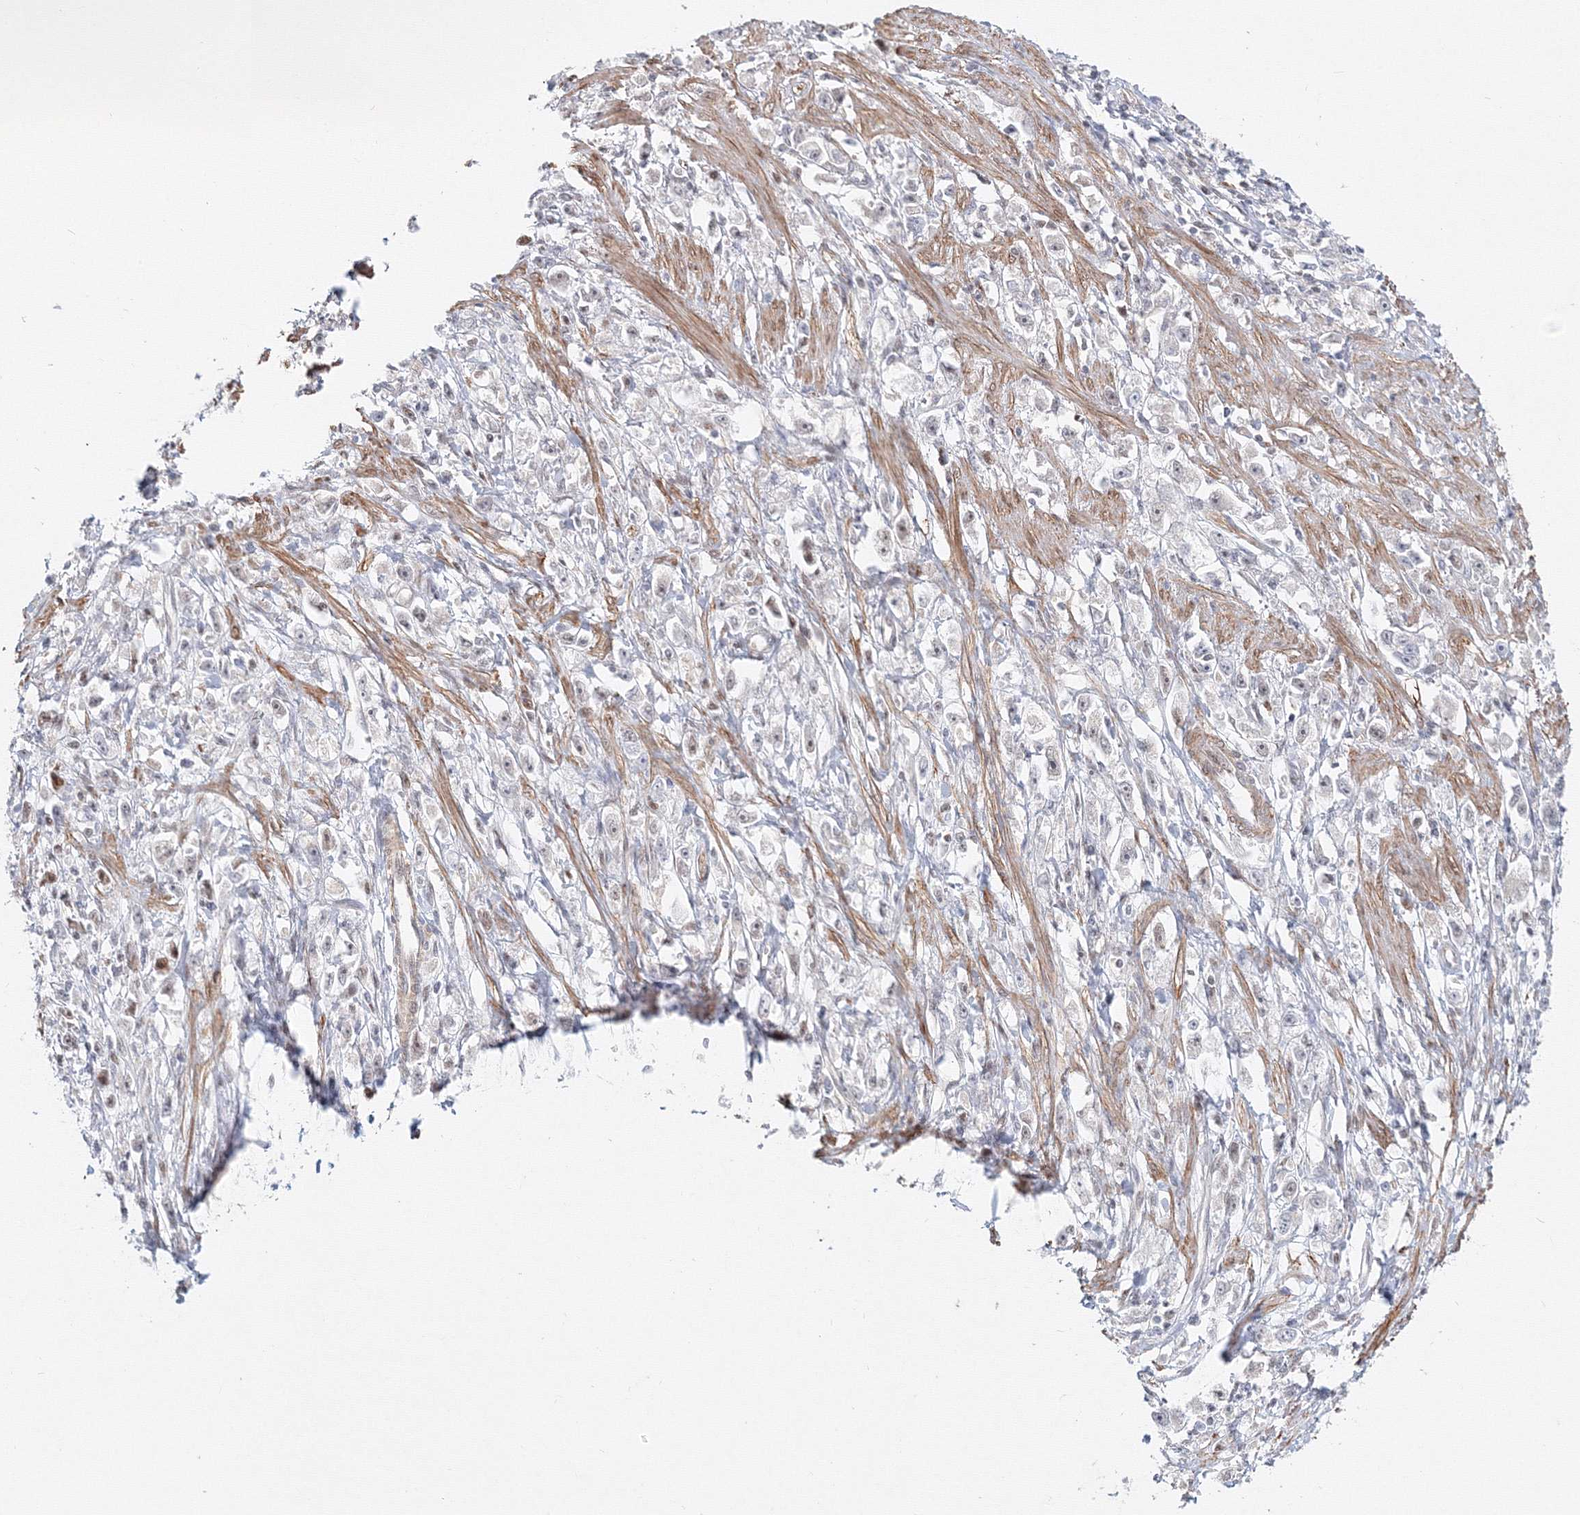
{"staining": {"intensity": "negative", "quantity": "none", "location": "none"}, "tissue": "stomach cancer", "cell_type": "Tumor cells", "image_type": "cancer", "snomed": [{"axis": "morphology", "description": "Adenocarcinoma, NOS"}, {"axis": "topography", "description": "Stomach"}], "caption": "IHC photomicrograph of neoplastic tissue: adenocarcinoma (stomach) stained with DAB (3,3'-diaminobenzidine) shows no significant protein staining in tumor cells. (Brightfield microscopy of DAB (3,3'-diaminobenzidine) immunohistochemistry (IHC) at high magnification).", "gene": "ARHGAP21", "patient": {"sex": "female", "age": 59}}